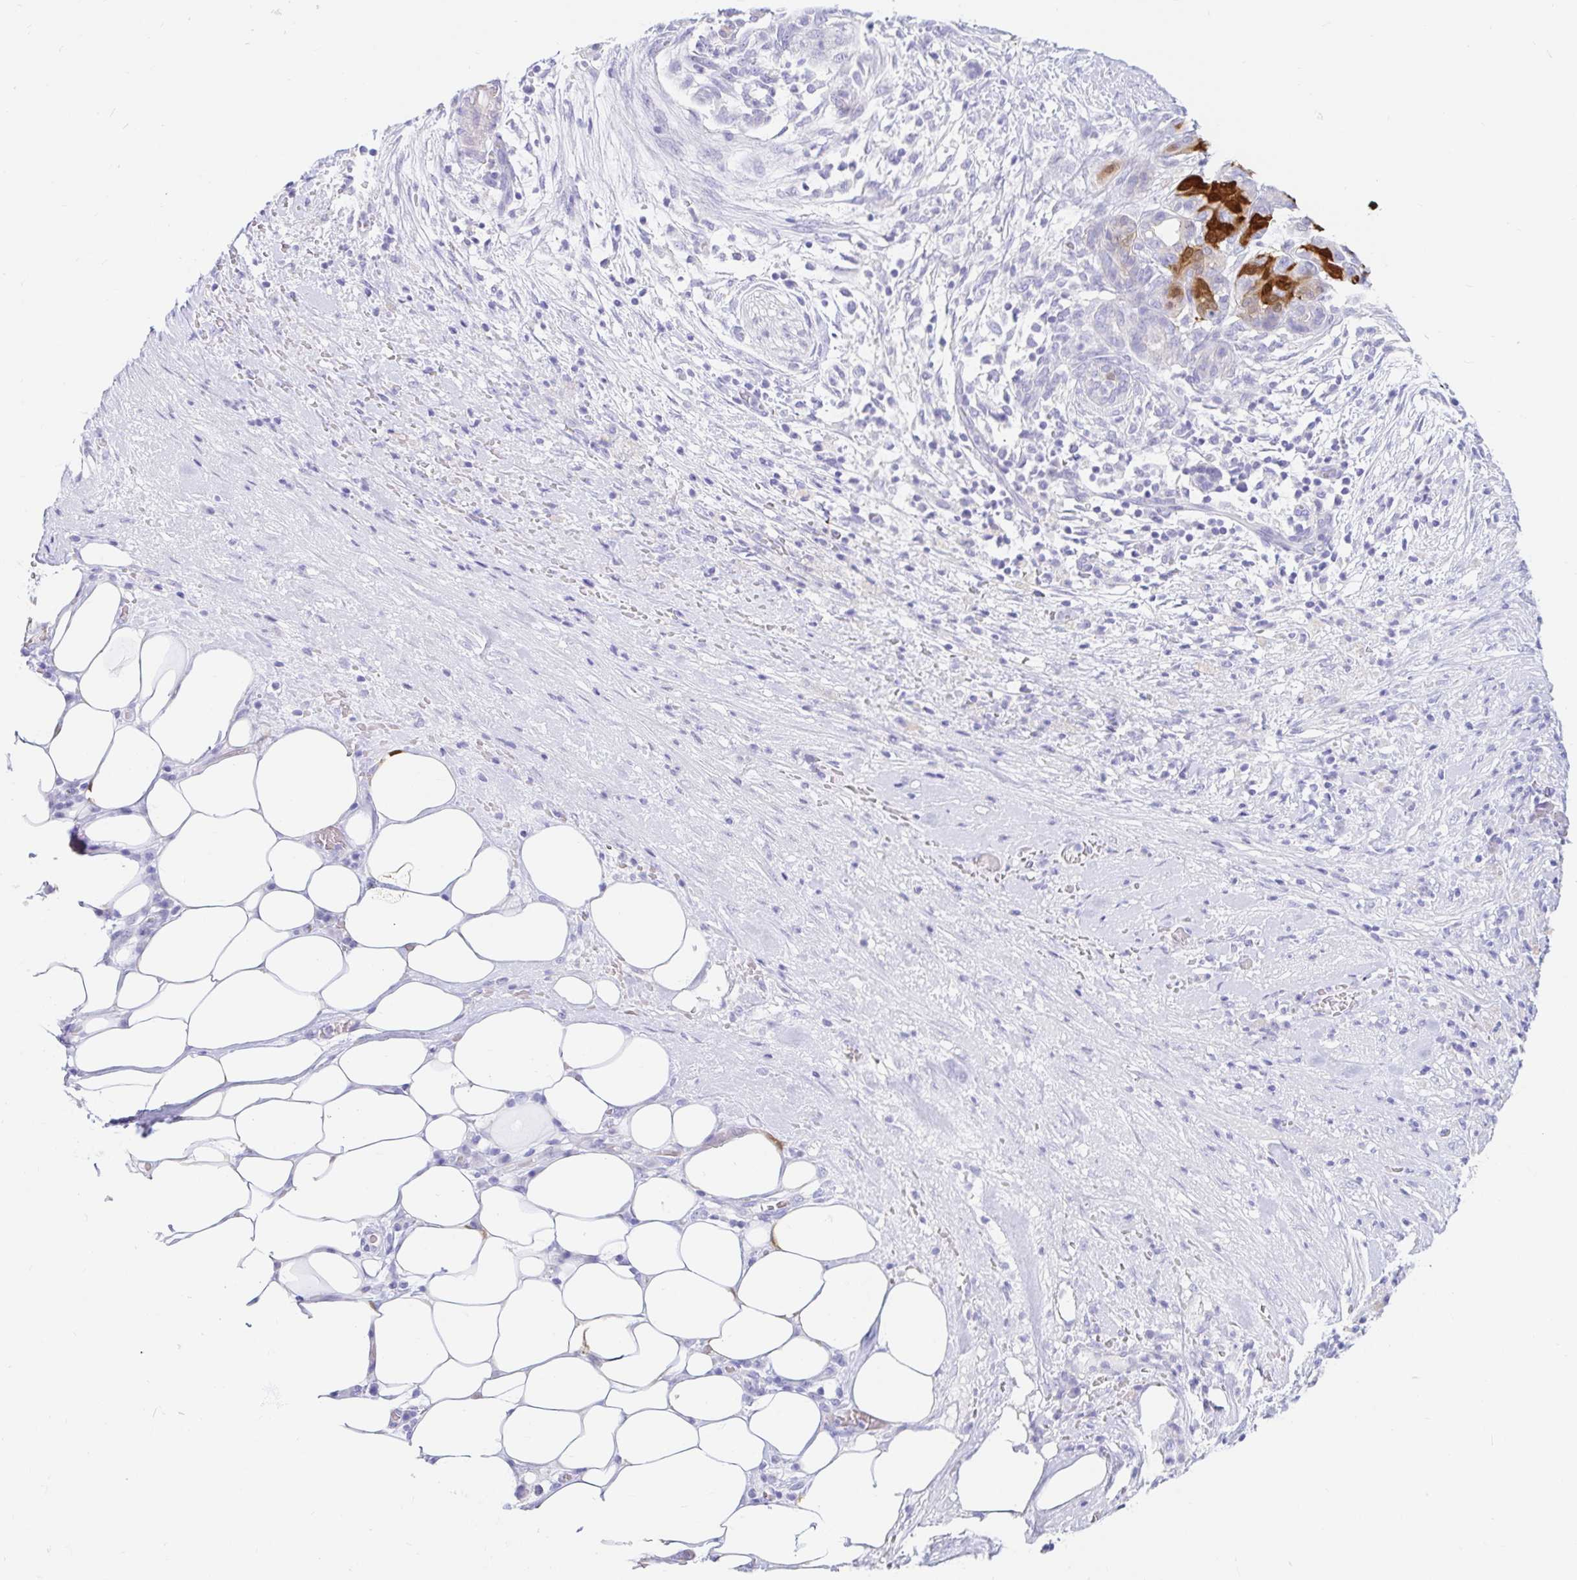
{"staining": {"intensity": "strong", "quantity": "<25%", "location": "cytoplasmic/membranous,nuclear"}, "tissue": "pancreatic cancer", "cell_type": "Tumor cells", "image_type": "cancer", "snomed": [{"axis": "morphology", "description": "Adenocarcinoma, NOS"}, {"axis": "topography", "description": "Pancreas"}], "caption": "High-power microscopy captured an immunohistochemistry histopathology image of adenocarcinoma (pancreatic), revealing strong cytoplasmic/membranous and nuclear staining in about <25% of tumor cells. The protein is stained brown, and the nuclei are stained in blue (DAB IHC with brightfield microscopy, high magnification).", "gene": "PPP1R1B", "patient": {"sex": "male", "age": 44}}